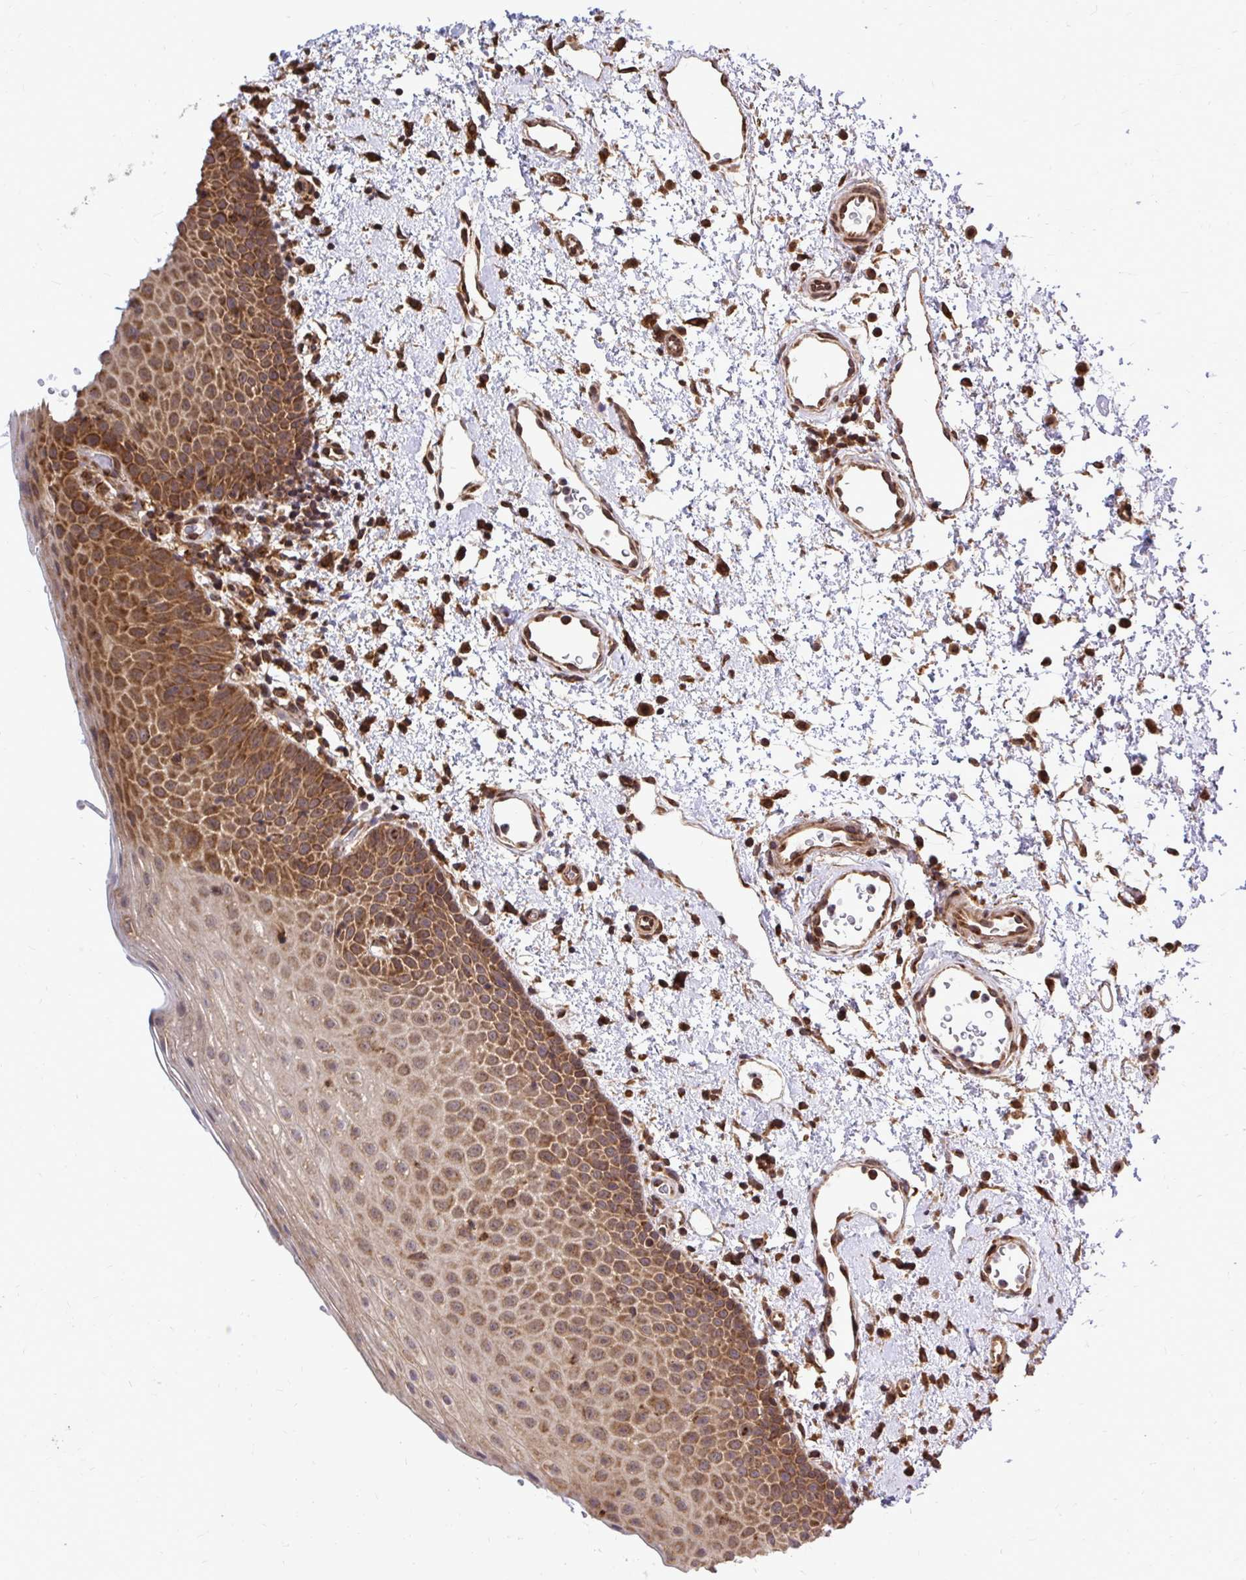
{"staining": {"intensity": "moderate", "quantity": ">75%", "location": "cytoplasmic/membranous,nuclear"}, "tissue": "oral mucosa", "cell_type": "Squamous epithelial cells", "image_type": "normal", "snomed": [{"axis": "morphology", "description": "Normal tissue, NOS"}, {"axis": "topography", "description": "Oral tissue"}, {"axis": "topography", "description": "Head-Neck"}], "caption": "This histopathology image shows IHC staining of benign oral mucosa, with medium moderate cytoplasmic/membranous,nuclear positivity in approximately >75% of squamous epithelial cells.", "gene": "FMR1", "patient": {"sex": "female", "age": 55}}